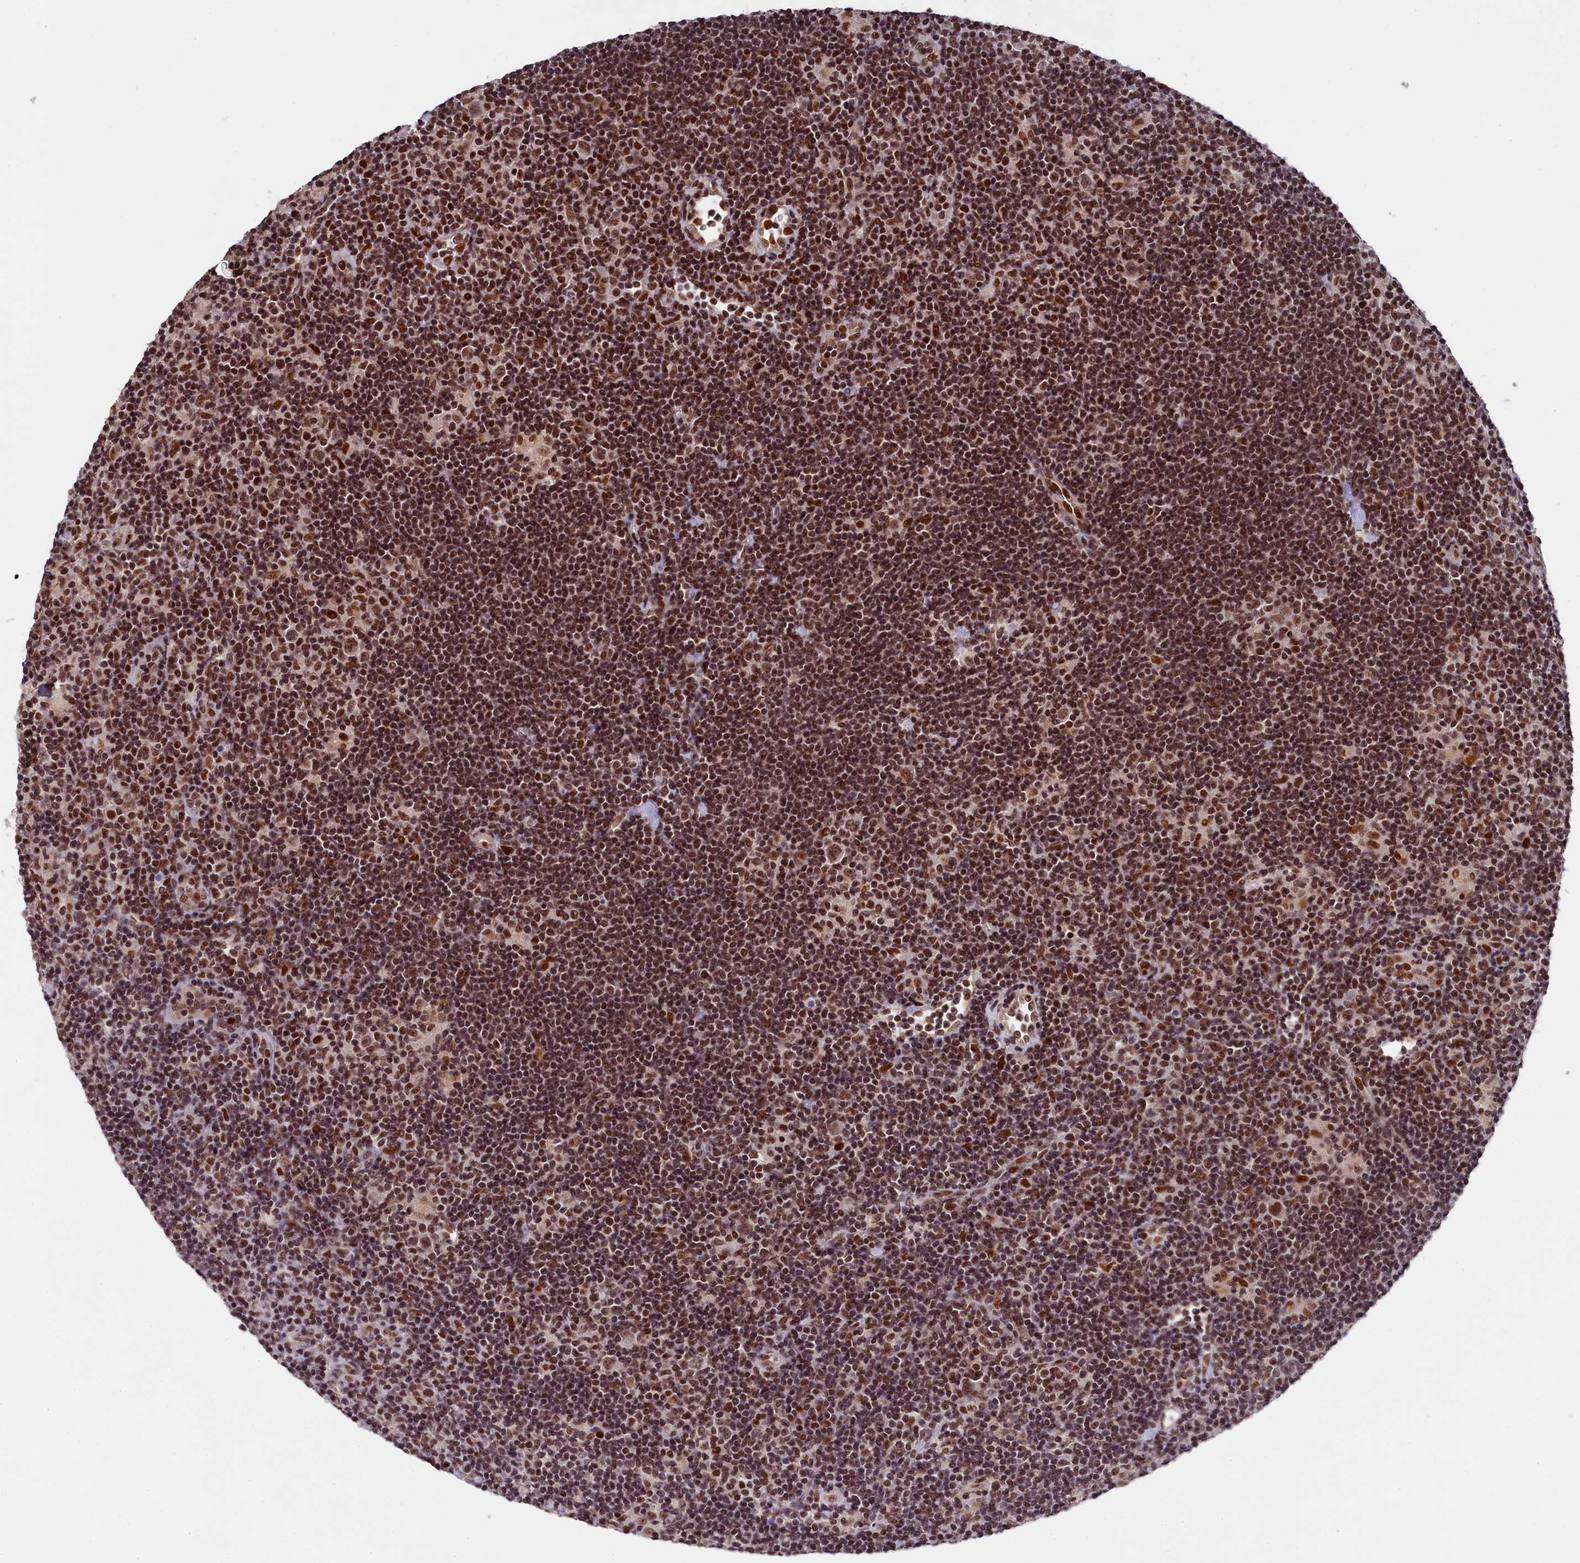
{"staining": {"intensity": "moderate", "quantity": ">75%", "location": "nuclear"}, "tissue": "lymphoma", "cell_type": "Tumor cells", "image_type": "cancer", "snomed": [{"axis": "morphology", "description": "Hodgkin's disease, NOS"}, {"axis": "topography", "description": "Lymph node"}], "caption": "Protein staining of lymphoma tissue reveals moderate nuclear expression in approximately >75% of tumor cells. (DAB IHC with brightfield microscopy, high magnification).", "gene": "ADIG", "patient": {"sex": "female", "age": 57}}